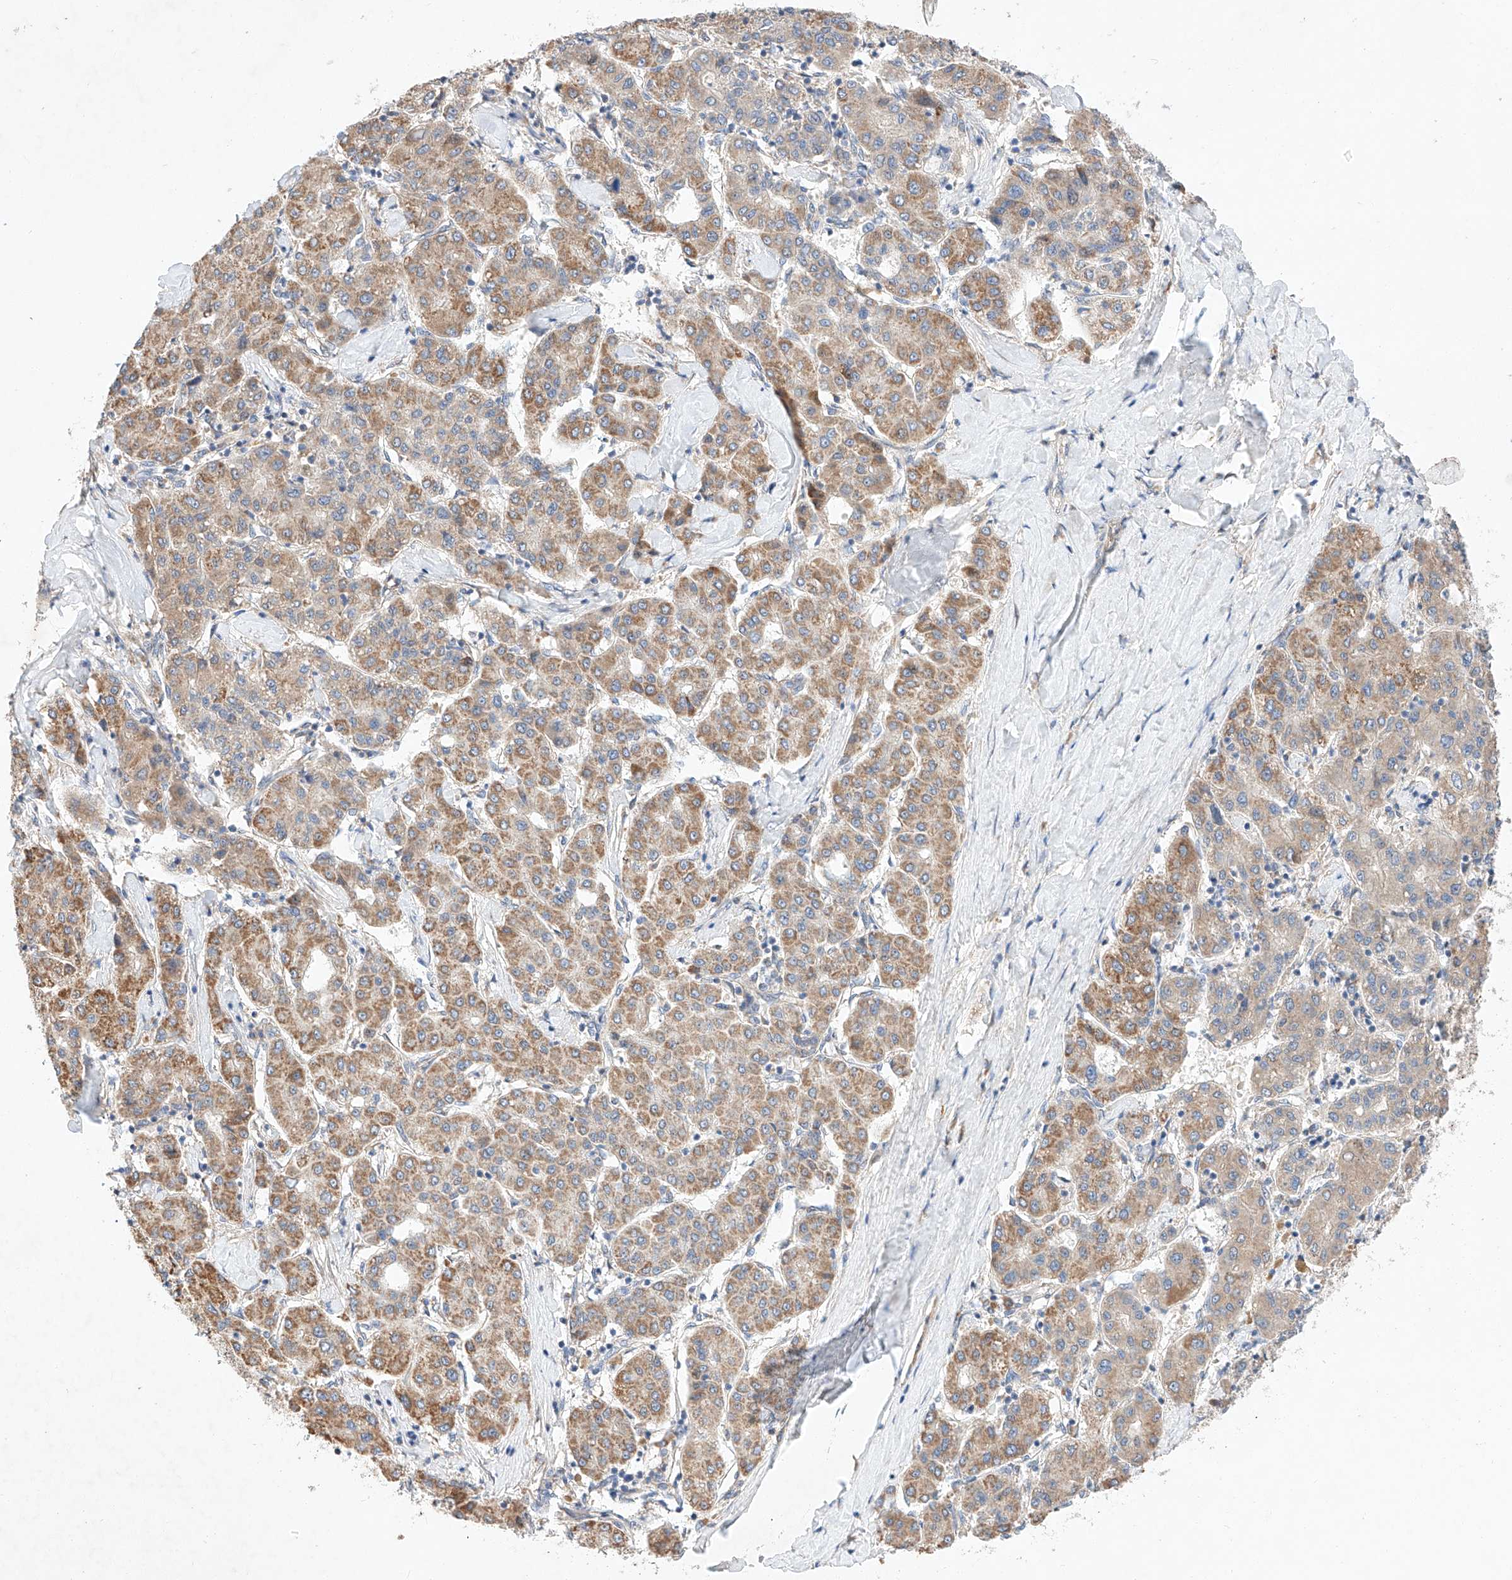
{"staining": {"intensity": "moderate", "quantity": ">75%", "location": "cytoplasmic/membranous"}, "tissue": "liver cancer", "cell_type": "Tumor cells", "image_type": "cancer", "snomed": [{"axis": "morphology", "description": "Carcinoma, Hepatocellular, NOS"}, {"axis": "topography", "description": "Liver"}], "caption": "A photomicrograph of human liver cancer stained for a protein demonstrates moderate cytoplasmic/membranous brown staining in tumor cells.", "gene": "C6orf118", "patient": {"sex": "male", "age": 65}}